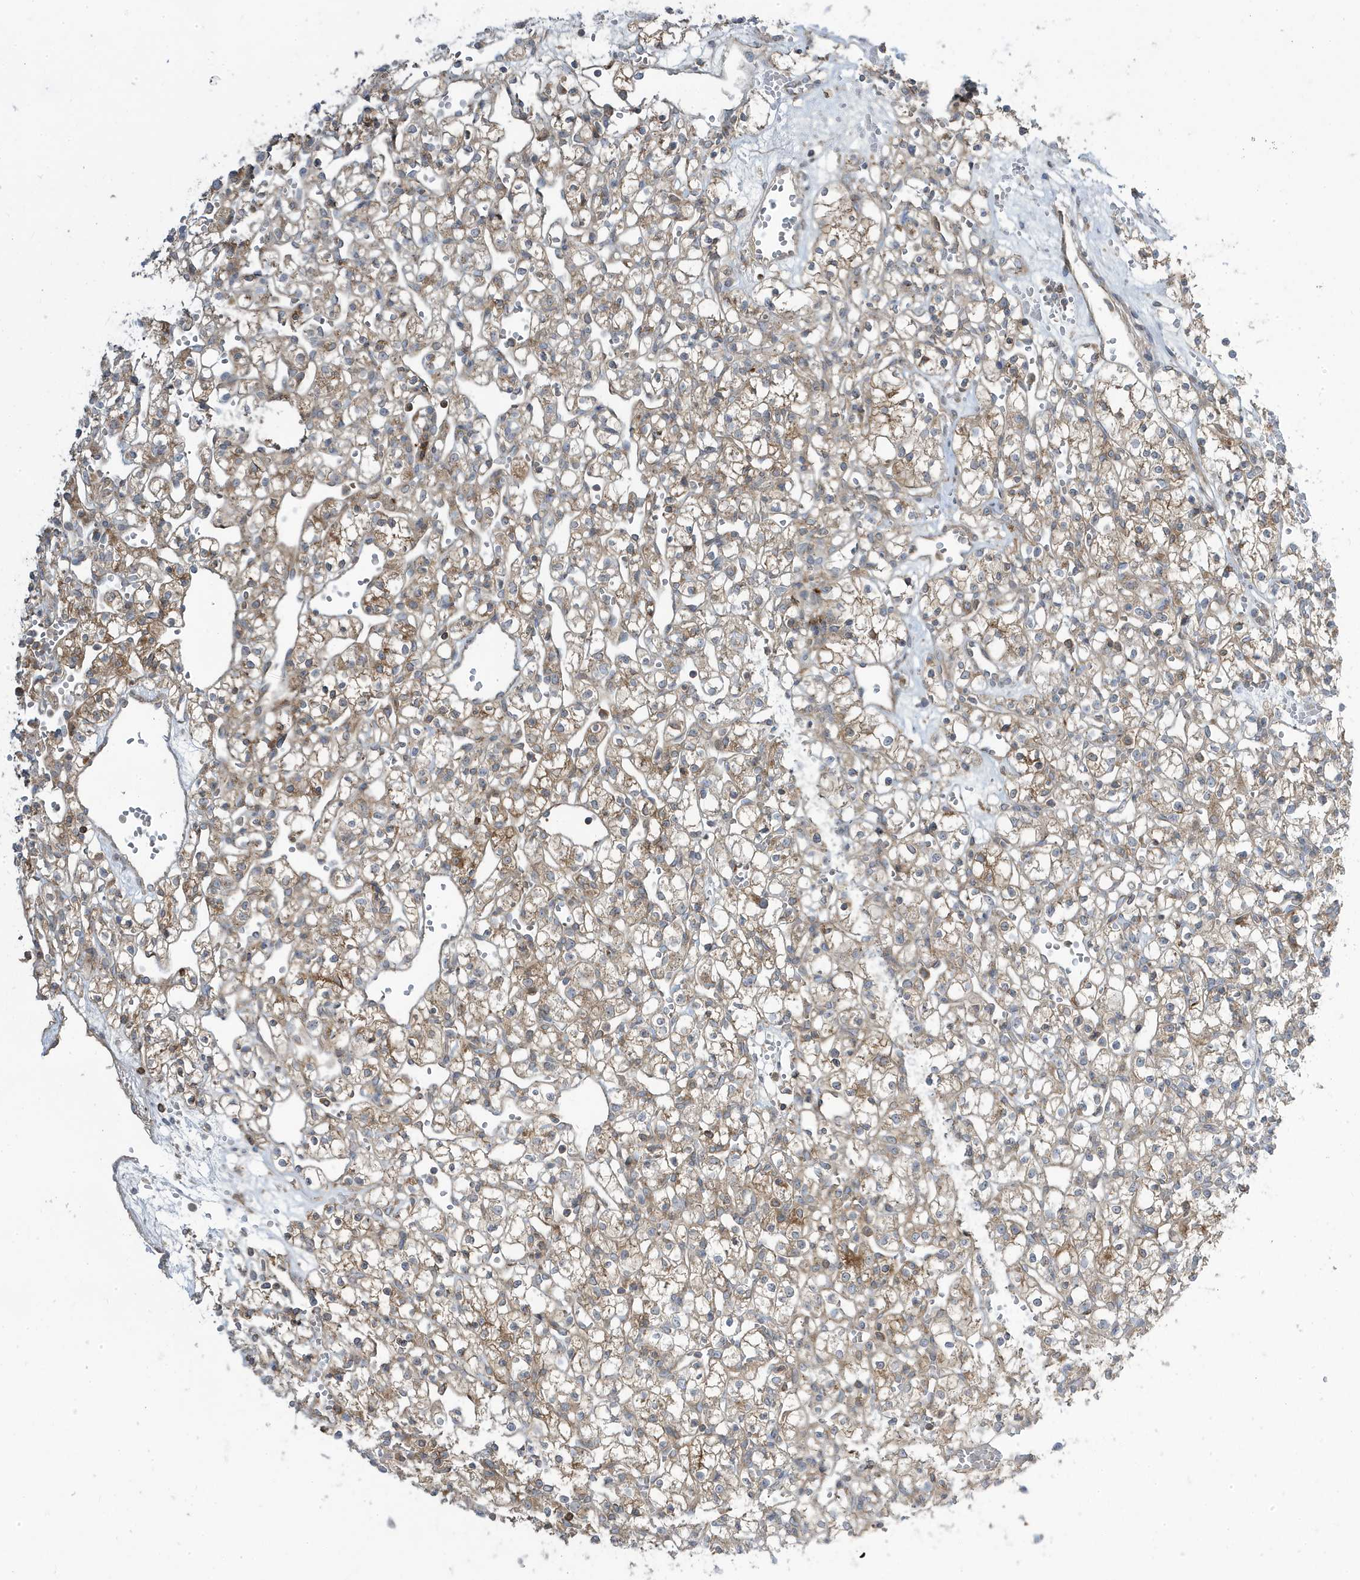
{"staining": {"intensity": "weak", "quantity": "<25%", "location": "cytoplasmic/membranous"}, "tissue": "renal cancer", "cell_type": "Tumor cells", "image_type": "cancer", "snomed": [{"axis": "morphology", "description": "Adenocarcinoma, NOS"}, {"axis": "topography", "description": "Kidney"}], "caption": "Renal cancer was stained to show a protein in brown. There is no significant positivity in tumor cells.", "gene": "STAM", "patient": {"sex": "female", "age": 59}}